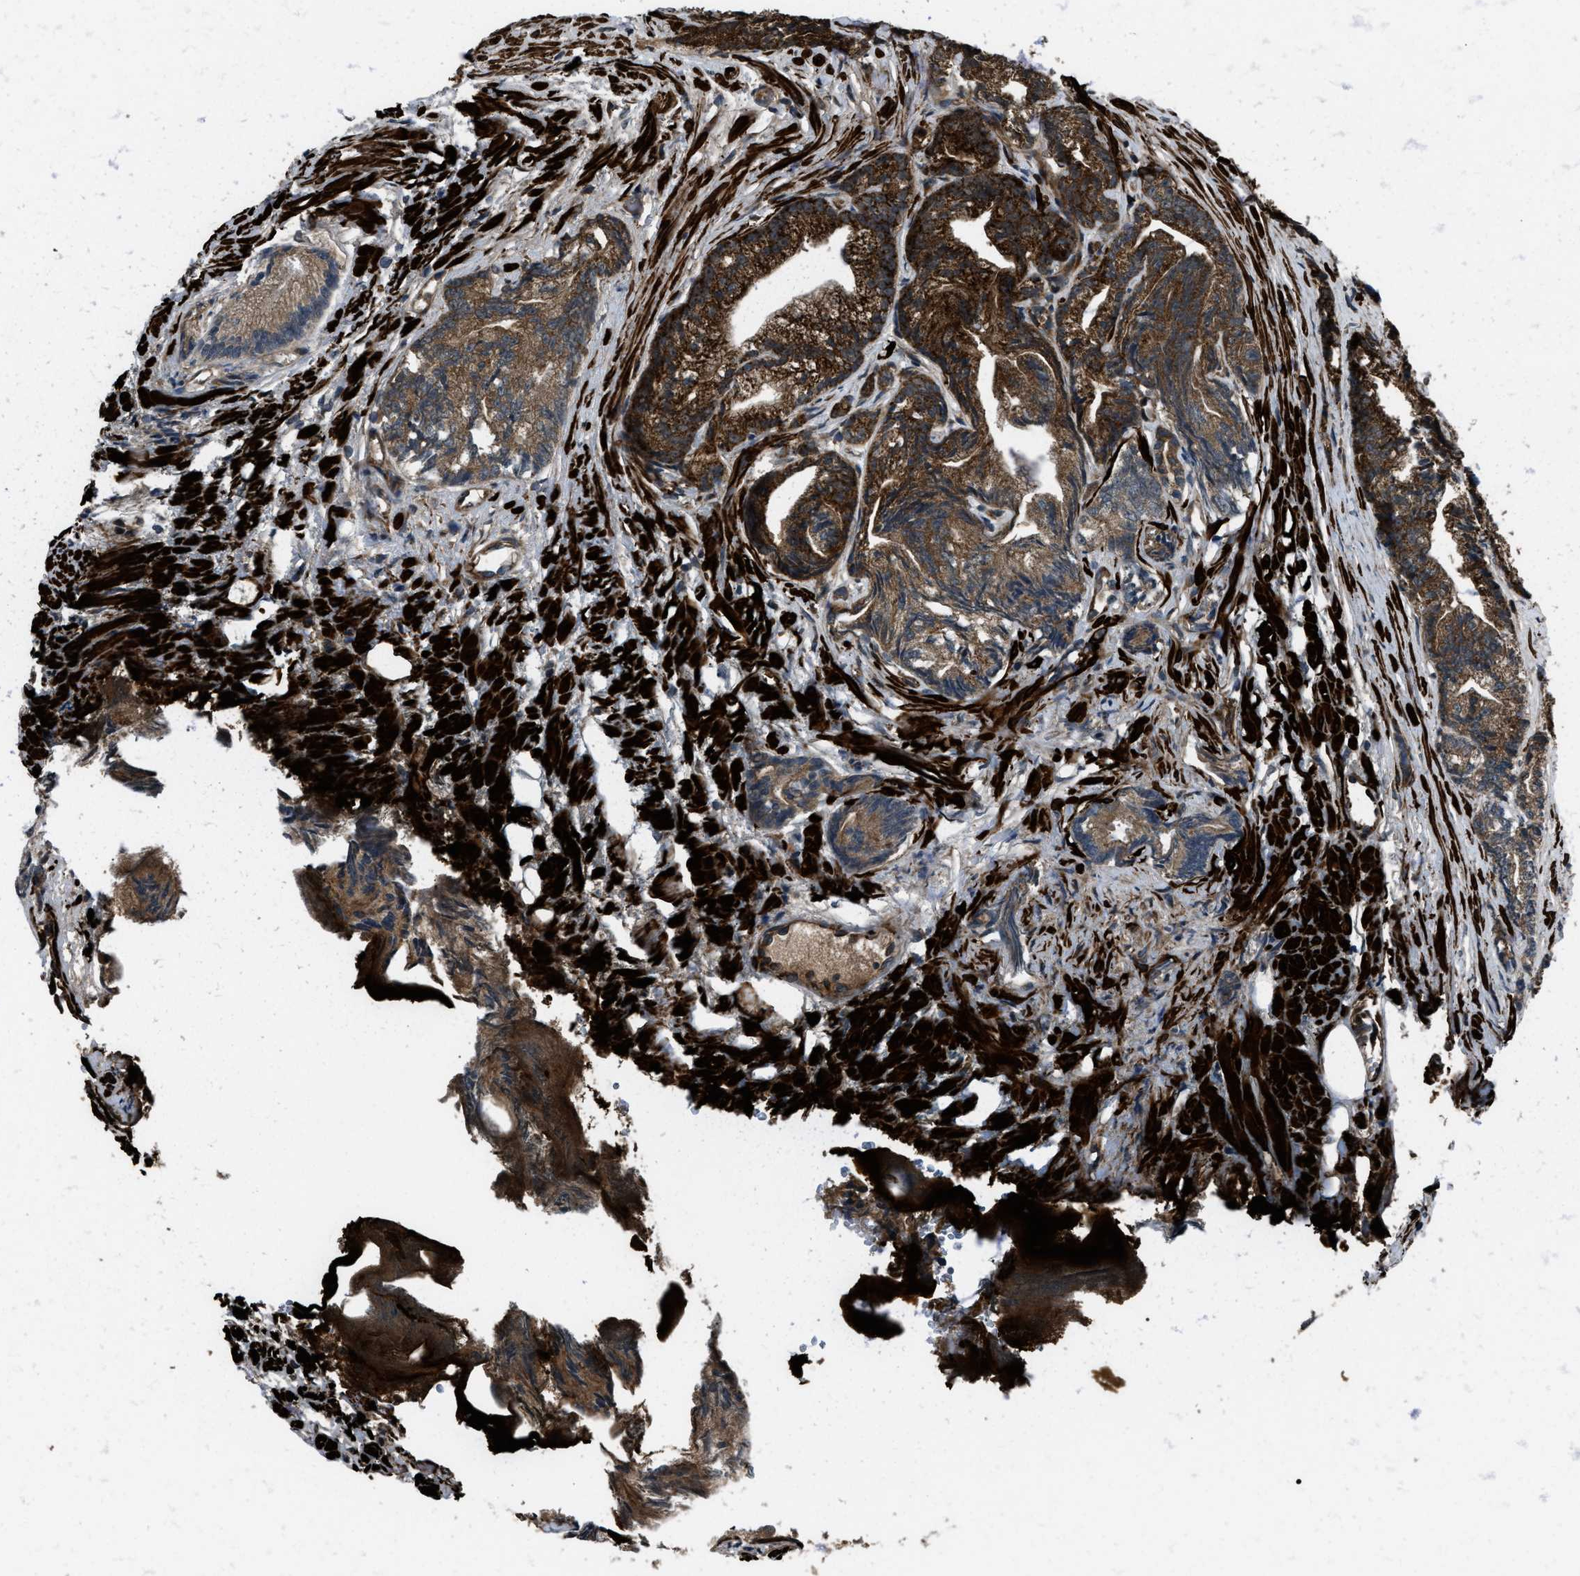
{"staining": {"intensity": "strong", "quantity": ">75%", "location": "cytoplasmic/membranous"}, "tissue": "prostate cancer", "cell_type": "Tumor cells", "image_type": "cancer", "snomed": [{"axis": "morphology", "description": "Adenocarcinoma, Low grade"}, {"axis": "topography", "description": "Prostate"}], "caption": "The immunohistochemical stain highlights strong cytoplasmic/membranous expression in tumor cells of prostate cancer tissue. Using DAB (3,3'-diaminobenzidine) (brown) and hematoxylin (blue) stains, captured at high magnification using brightfield microscopy.", "gene": "IRAK4", "patient": {"sex": "male", "age": 89}}